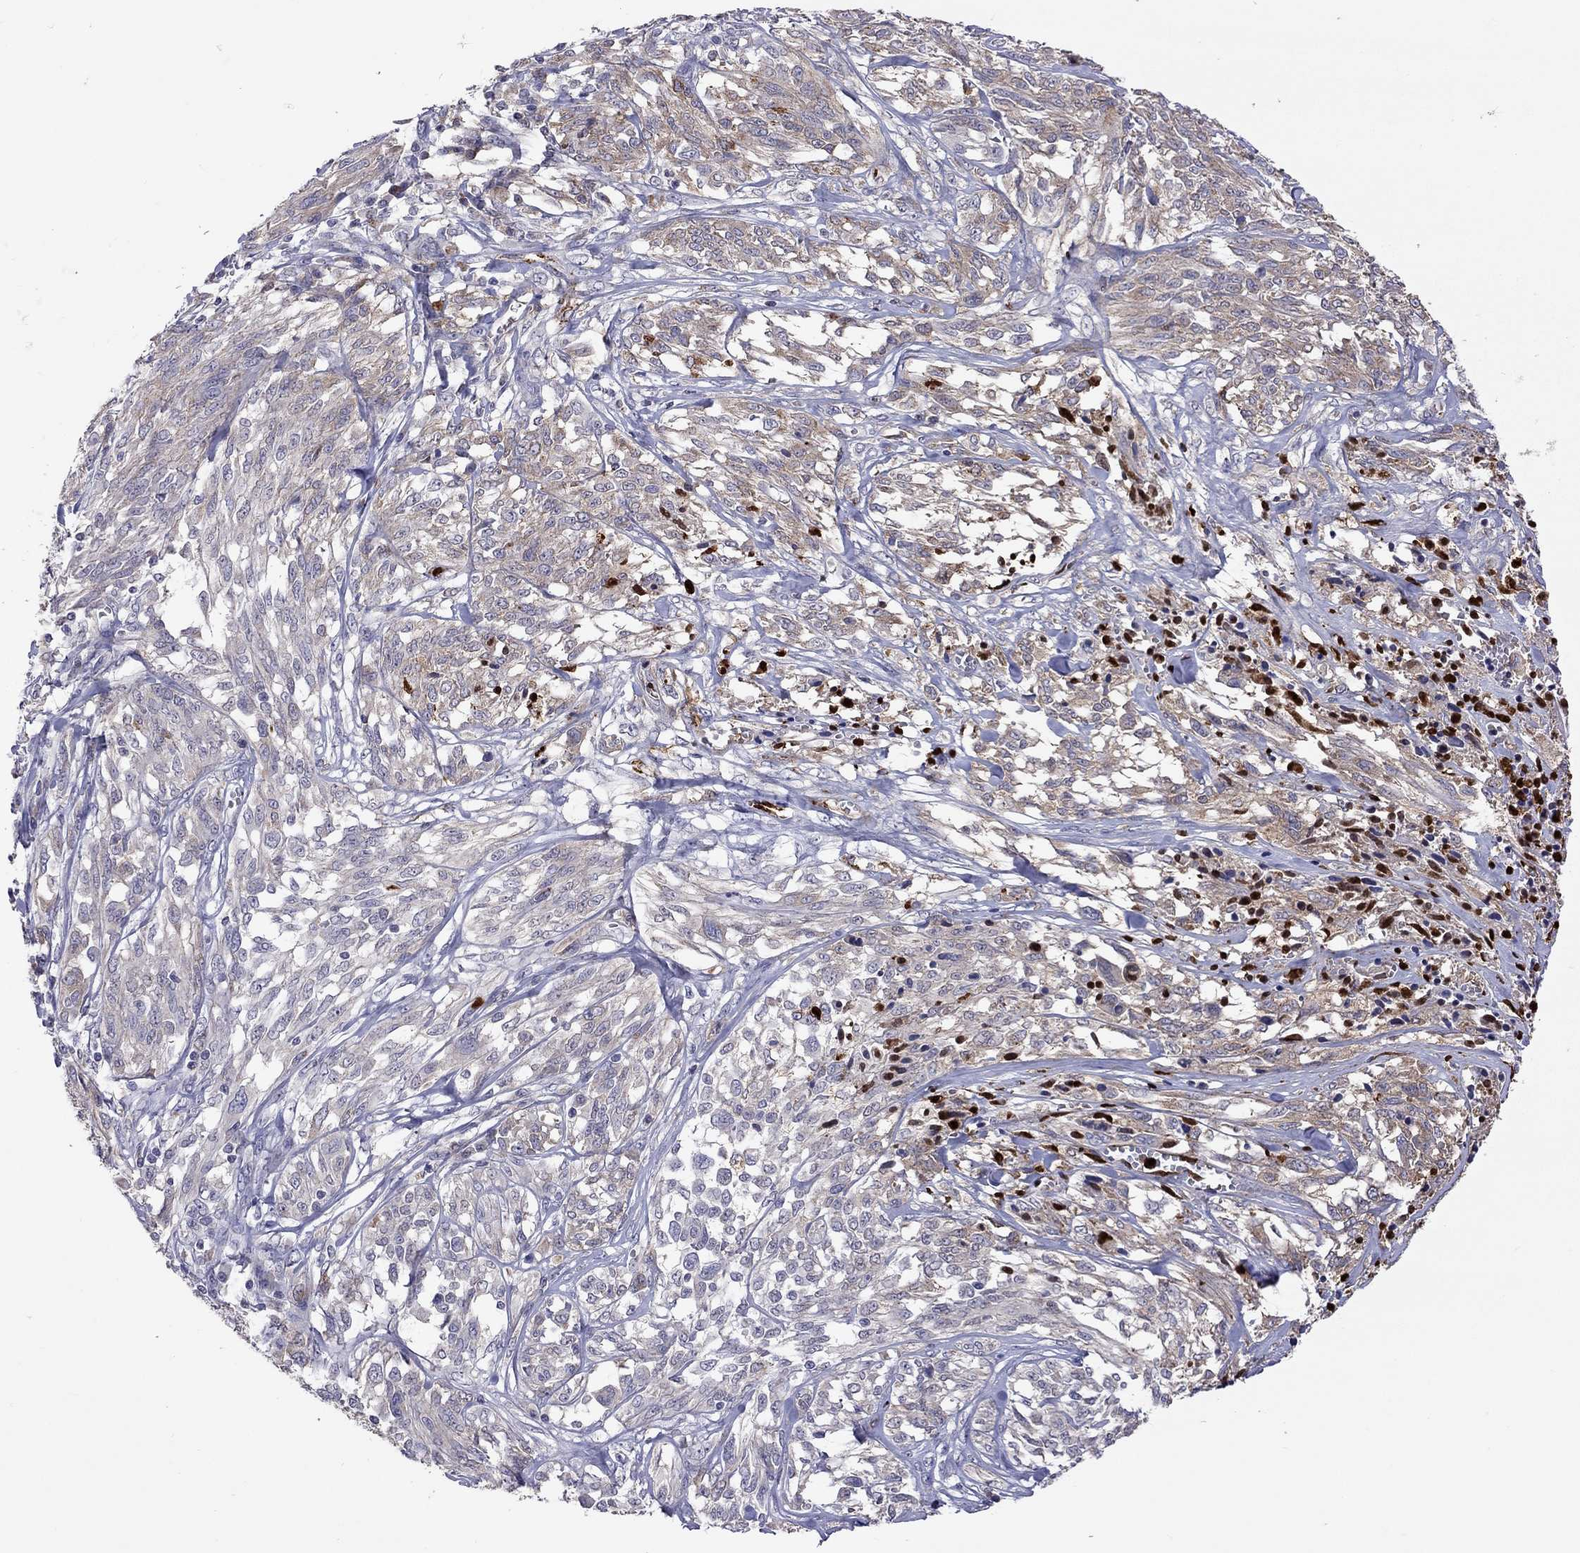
{"staining": {"intensity": "weak", "quantity": "25%-75%", "location": "cytoplasmic/membranous"}, "tissue": "melanoma", "cell_type": "Tumor cells", "image_type": "cancer", "snomed": [{"axis": "morphology", "description": "Malignant melanoma, NOS"}, {"axis": "topography", "description": "Skin"}], "caption": "Weak cytoplasmic/membranous expression for a protein is seen in about 25%-75% of tumor cells of melanoma using IHC.", "gene": "SERPINA3", "patient": {"sex": "female", "age": 91}}